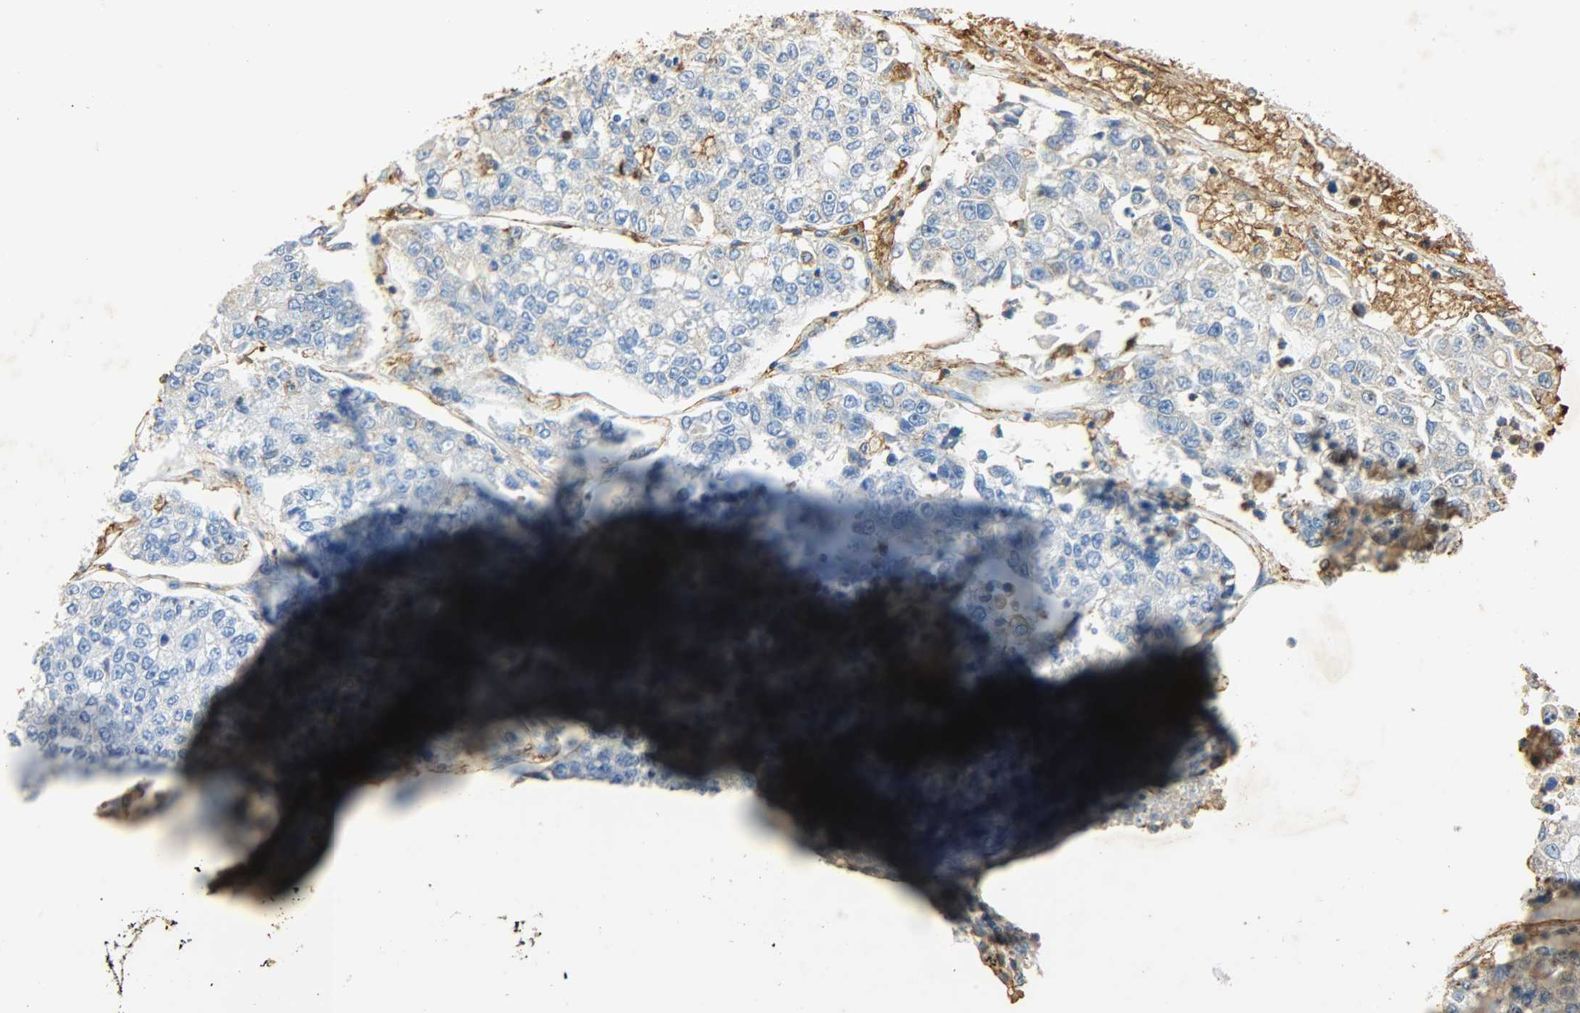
{"staining": {"intensity": "negative", "quantity": "none", "location": "none"}, "tissue": "lung cancer", "cell_type": "Tumor cells", "image_type": "cancer", "snomed": [{"axis": "morphology", "description": "Adenocarcinoma, NOS"}, {"axis": "topography", "description": "Lung"}], "caption": "Human adenocarcinoma (lung) stained for a protein using IHC reveals no expression in tumor cells.", "gene": "ANXA6", "patient": {"sex": "male", "age": 49}}